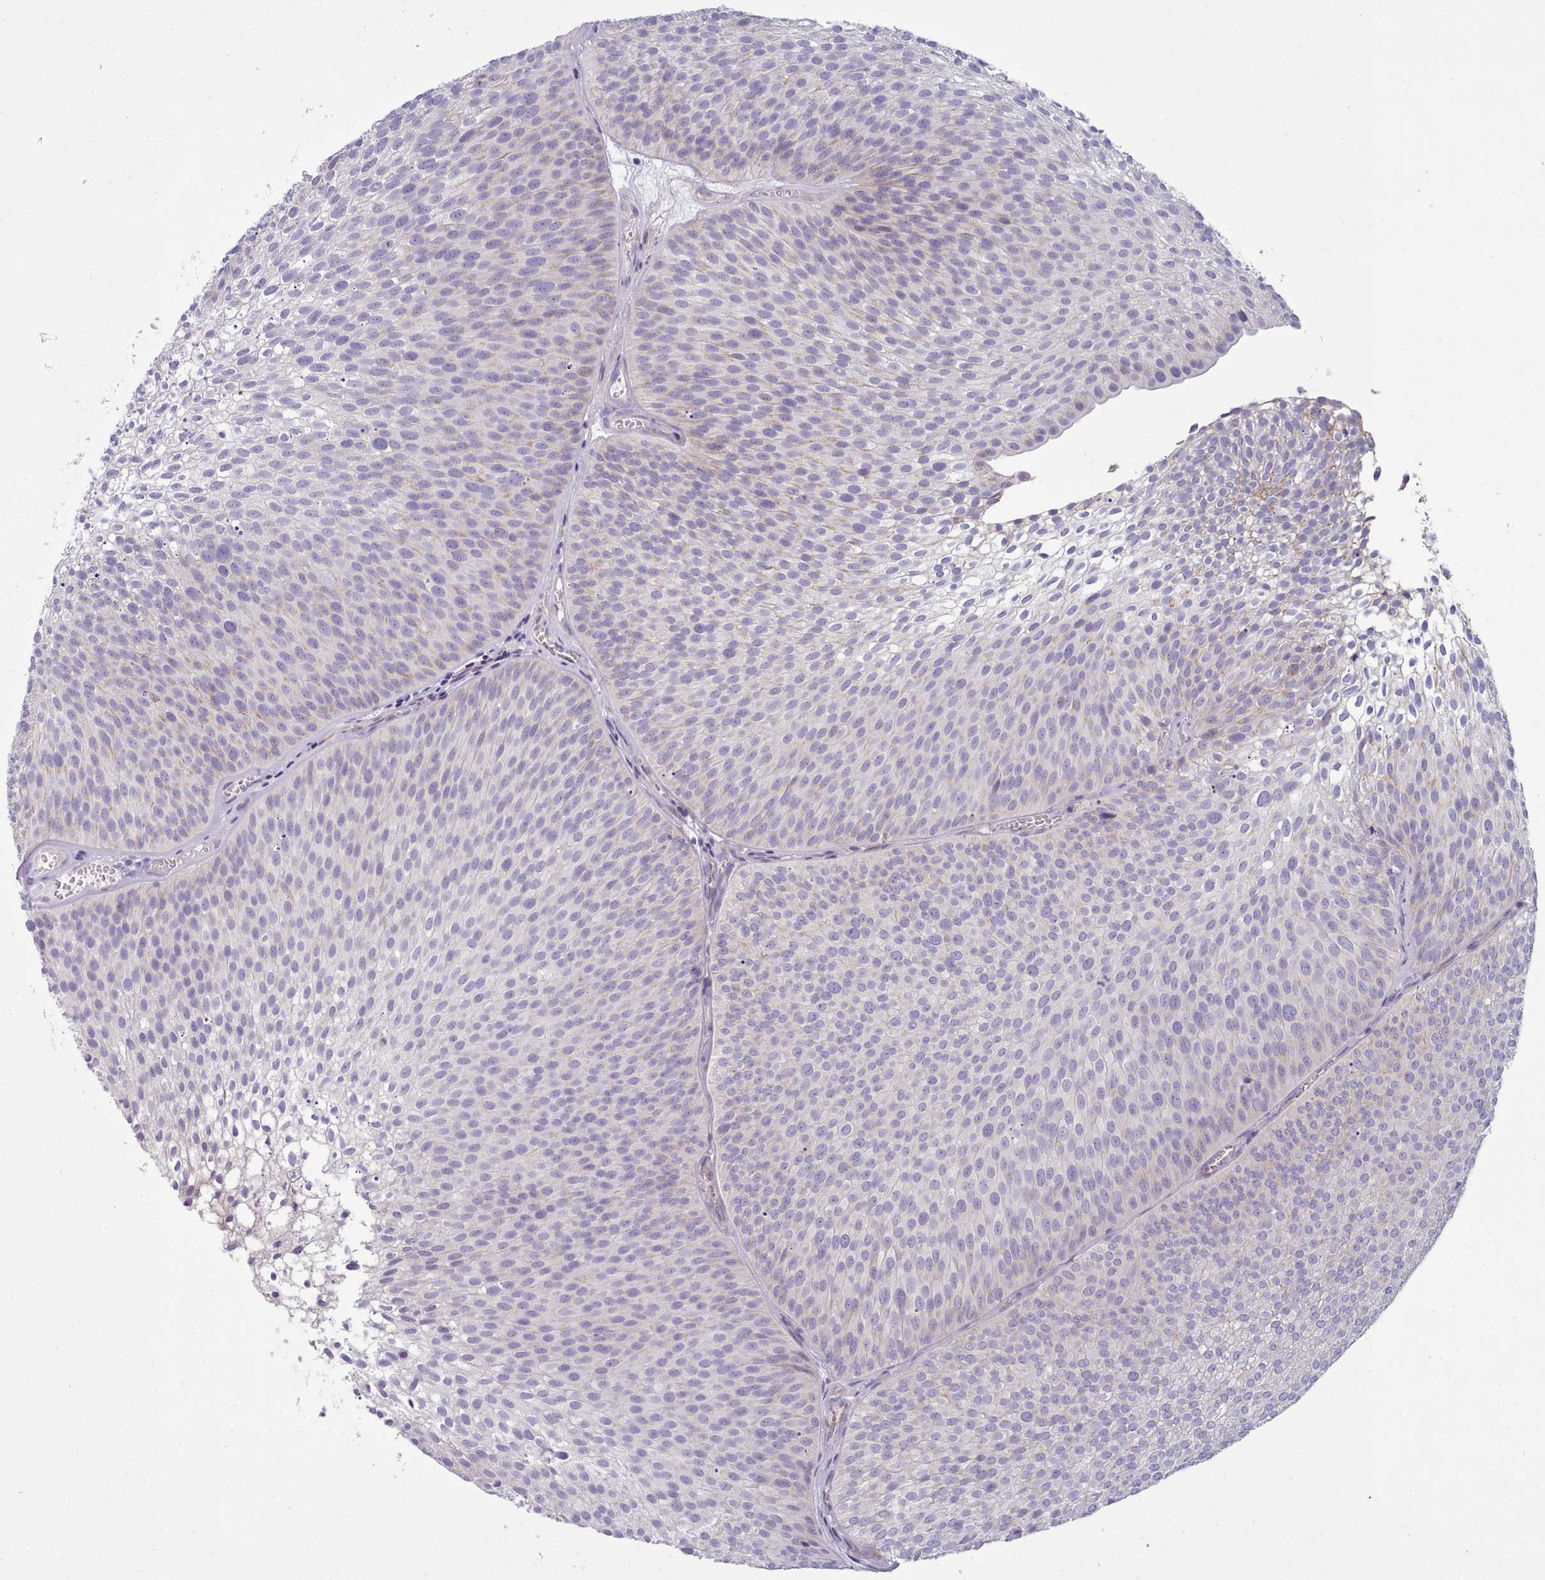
{"staining": {"intensity": "weak", "quantity": "<25%", "location": "cytoplasmic/membranous"}, "tissue": "urothelial cancer", "cell_type": "Tumor cells", "image_type": "cancer", "snomed": [{"axis": "morphology", "description": "Urothelial carcinoma, Low grade"}, {"axis": "topography", "description": "Urinary bladder"}], "caption": "This is an immunohistochemistry (IHC) micrograph of urothelial carcinoma (low-grade). There is no expression in tumor cells.", "gene": "MYRFL", "patient": {"sex": "male", "age": 91}}